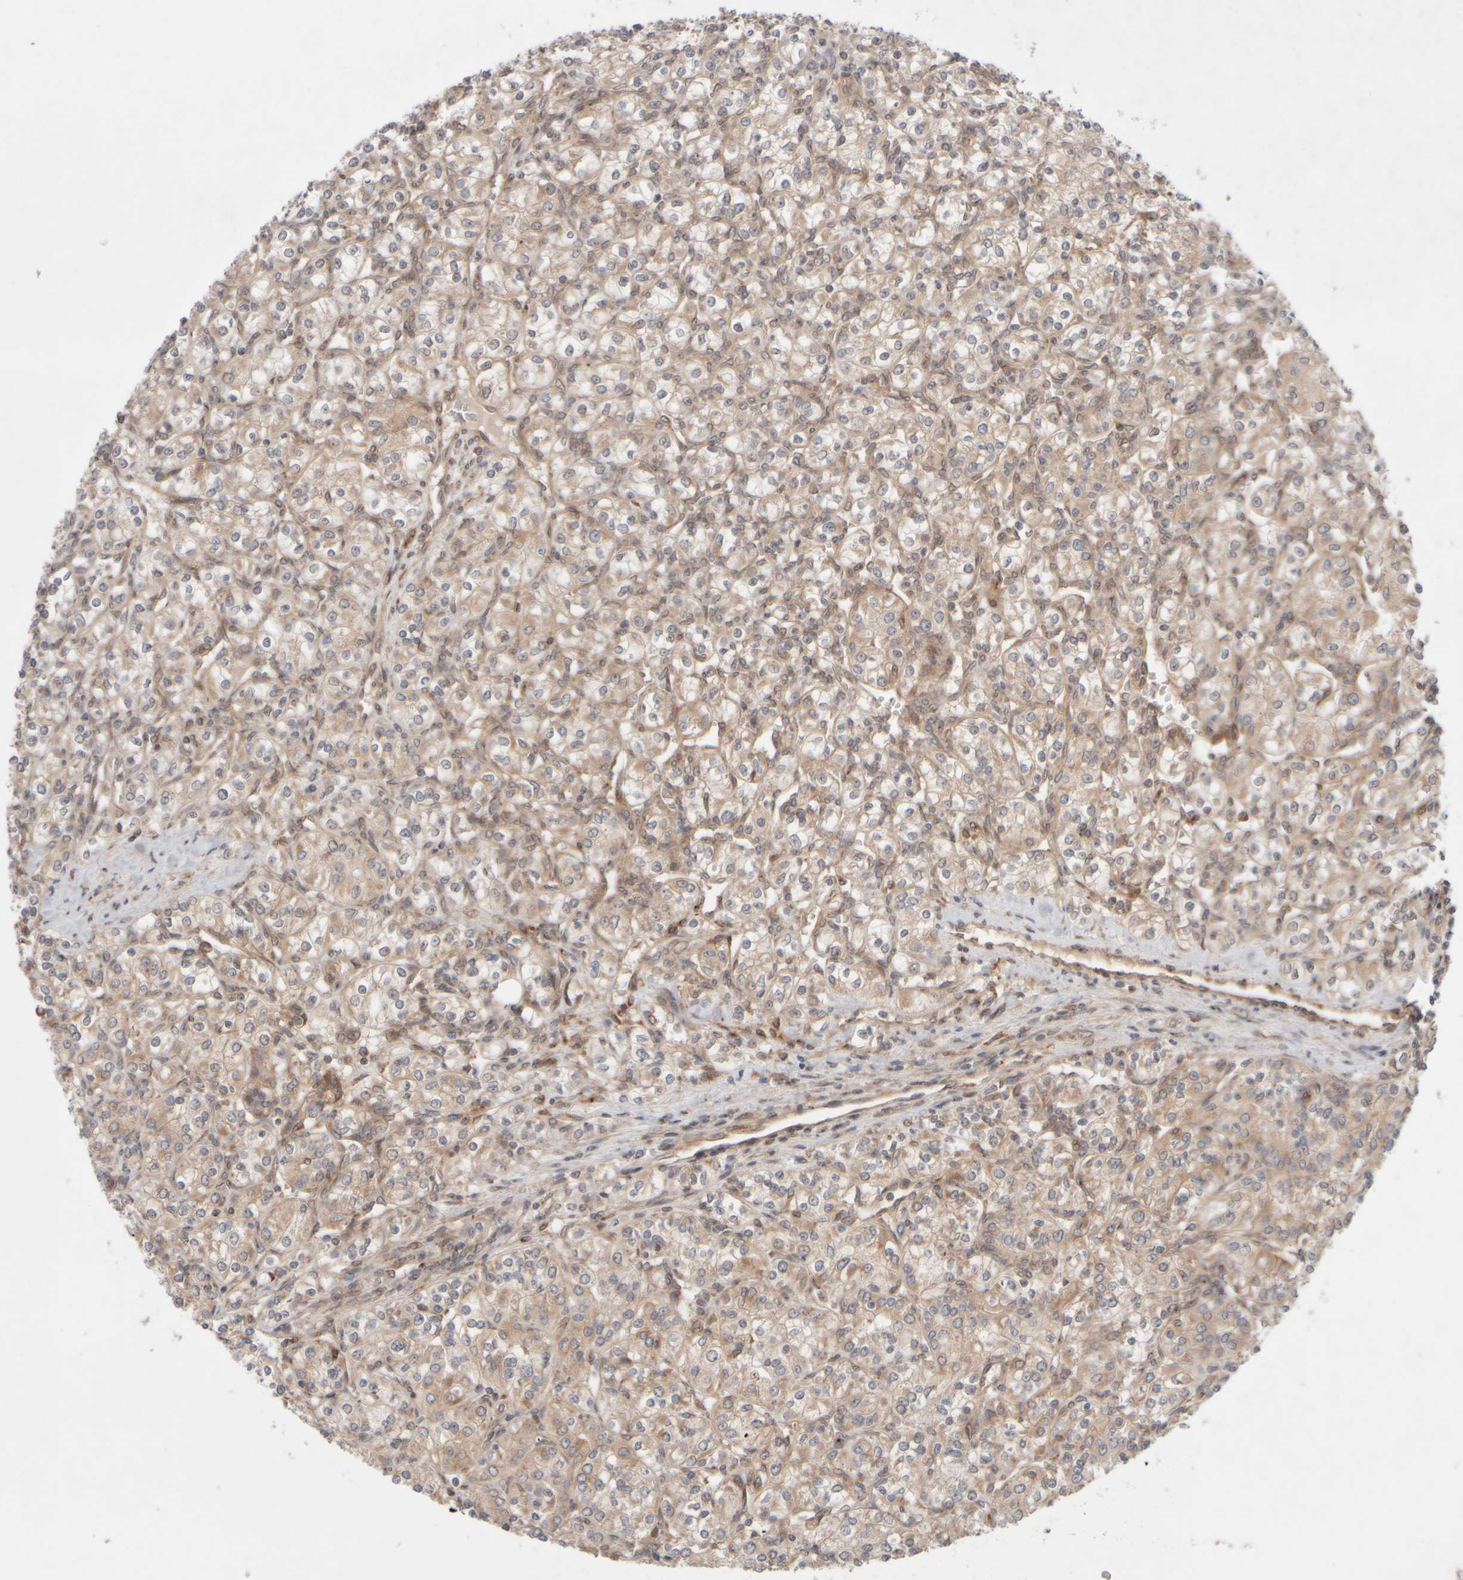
{"staining": {"intensity": "weak", "quantity": ">75%", "location": "cytoplasmic/membranous"}, "tissue": "renal cancer", "cell_type": "Tumor cells", "image_type": "cancer", "snomed": [{"axis": "morphology", "description": "Adenocarcinoma, NOS"}, {"axis": "topography", "description": "Kidney"}], "caption": "Weak cytoplasmic/membranous staining for a protein is seen in about >75% of tumor cells of renal adenocarcinoma using IHC.", "gene": "GCN1", "patient": {"sex": "male", "age": 77}}